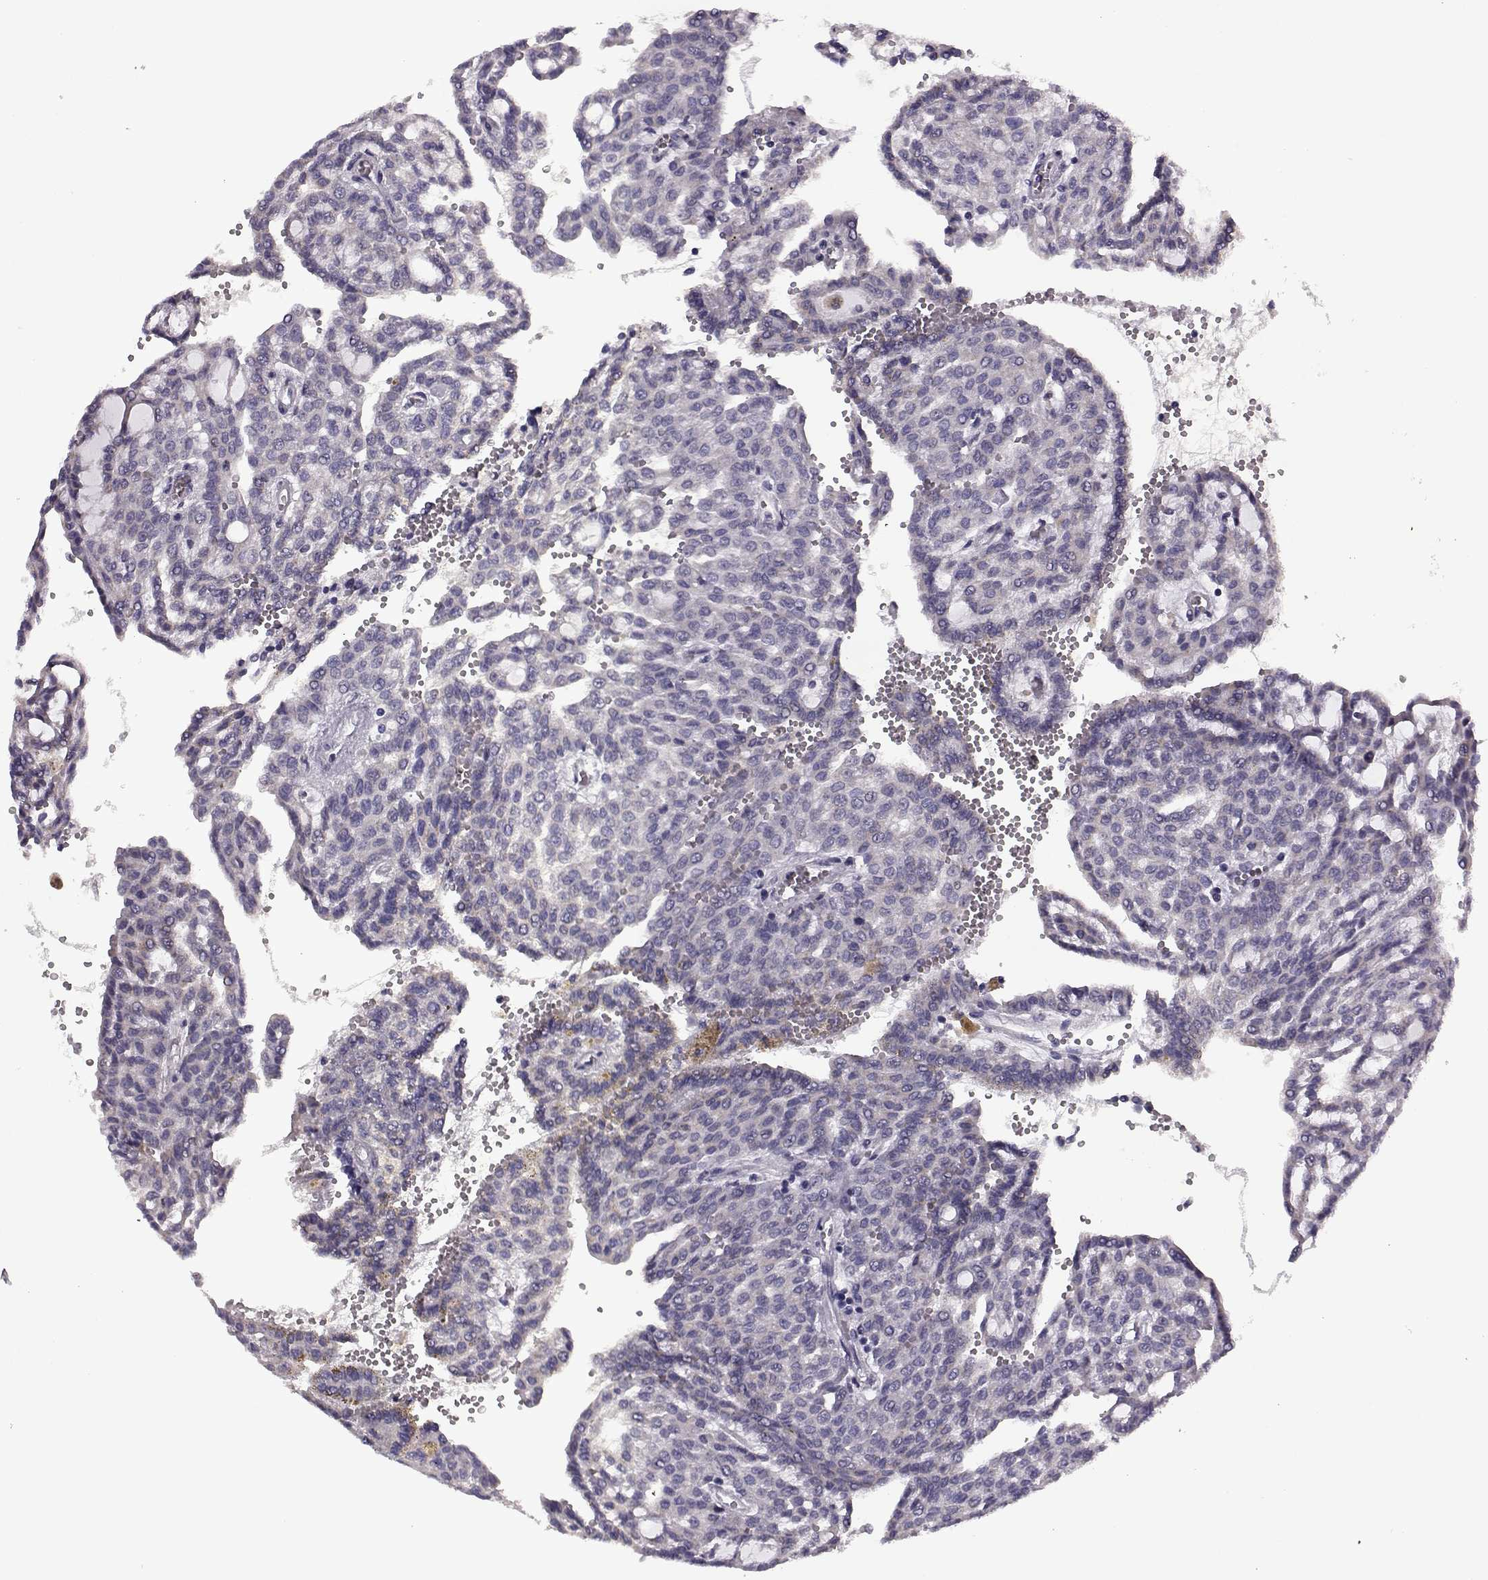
{"staining": {"intensity": "weak", "quantity": "<25%", "location": "cytoplasmic/membranous"}, "tissue": "renal cancer", "cell_type": "Tumor cells", "image_type": "cancer", "snomed": [{"axis": "morphology", "description": "Adenocarcinoma, NOS"}, {"axis": "topography", "description": "Kidney"}], "caption": "Immunohistochemical staining of human renal cancer demonstrates no significant staining in tumor cells.", "gene": "PRR9", "patient": {"sex": "male", "age": 63}}